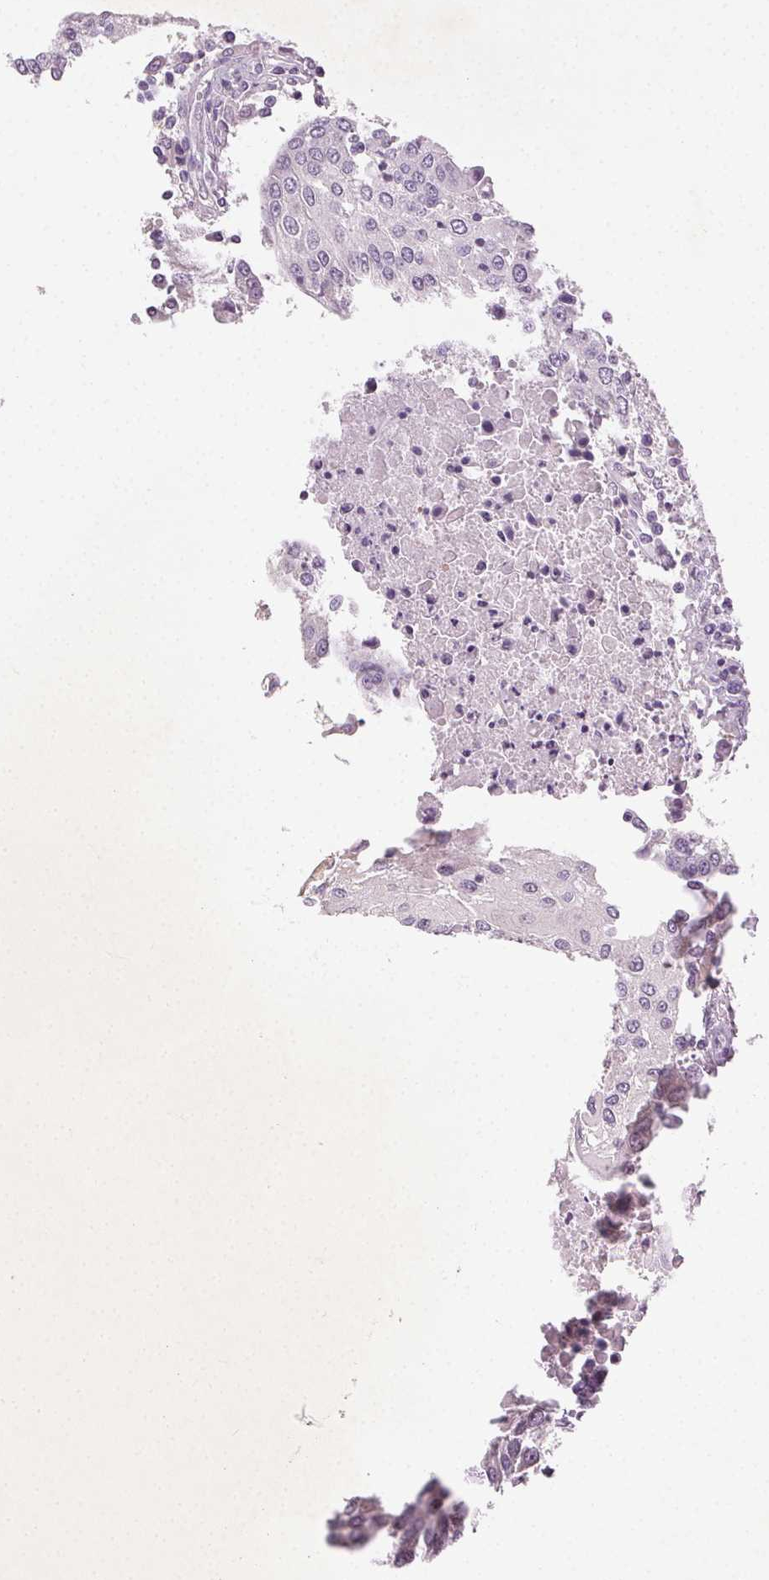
{"staining": {"intensity": "negative", "quantity": "none", "location": "none"}, "tissue": "urothelial cancer", "cell_type": "Tumor cells", "image_type": "cancer", "snomed": [{"axis": "morphology", "description": "Urothelial carcinoma, High grade"}, {"axis": "topography", "description": "Urinary bladder"}], "caption": "IHC of human urothelial cancer reveals no positivity in tumor cells. The staining is performed using DAB (3,3'-diaminobenzidine) brown chromogen with nuclei counter-stained in using hematoxylin.", "gene": "CLTRN", "patient": {"sex": "female", "age": 85}}